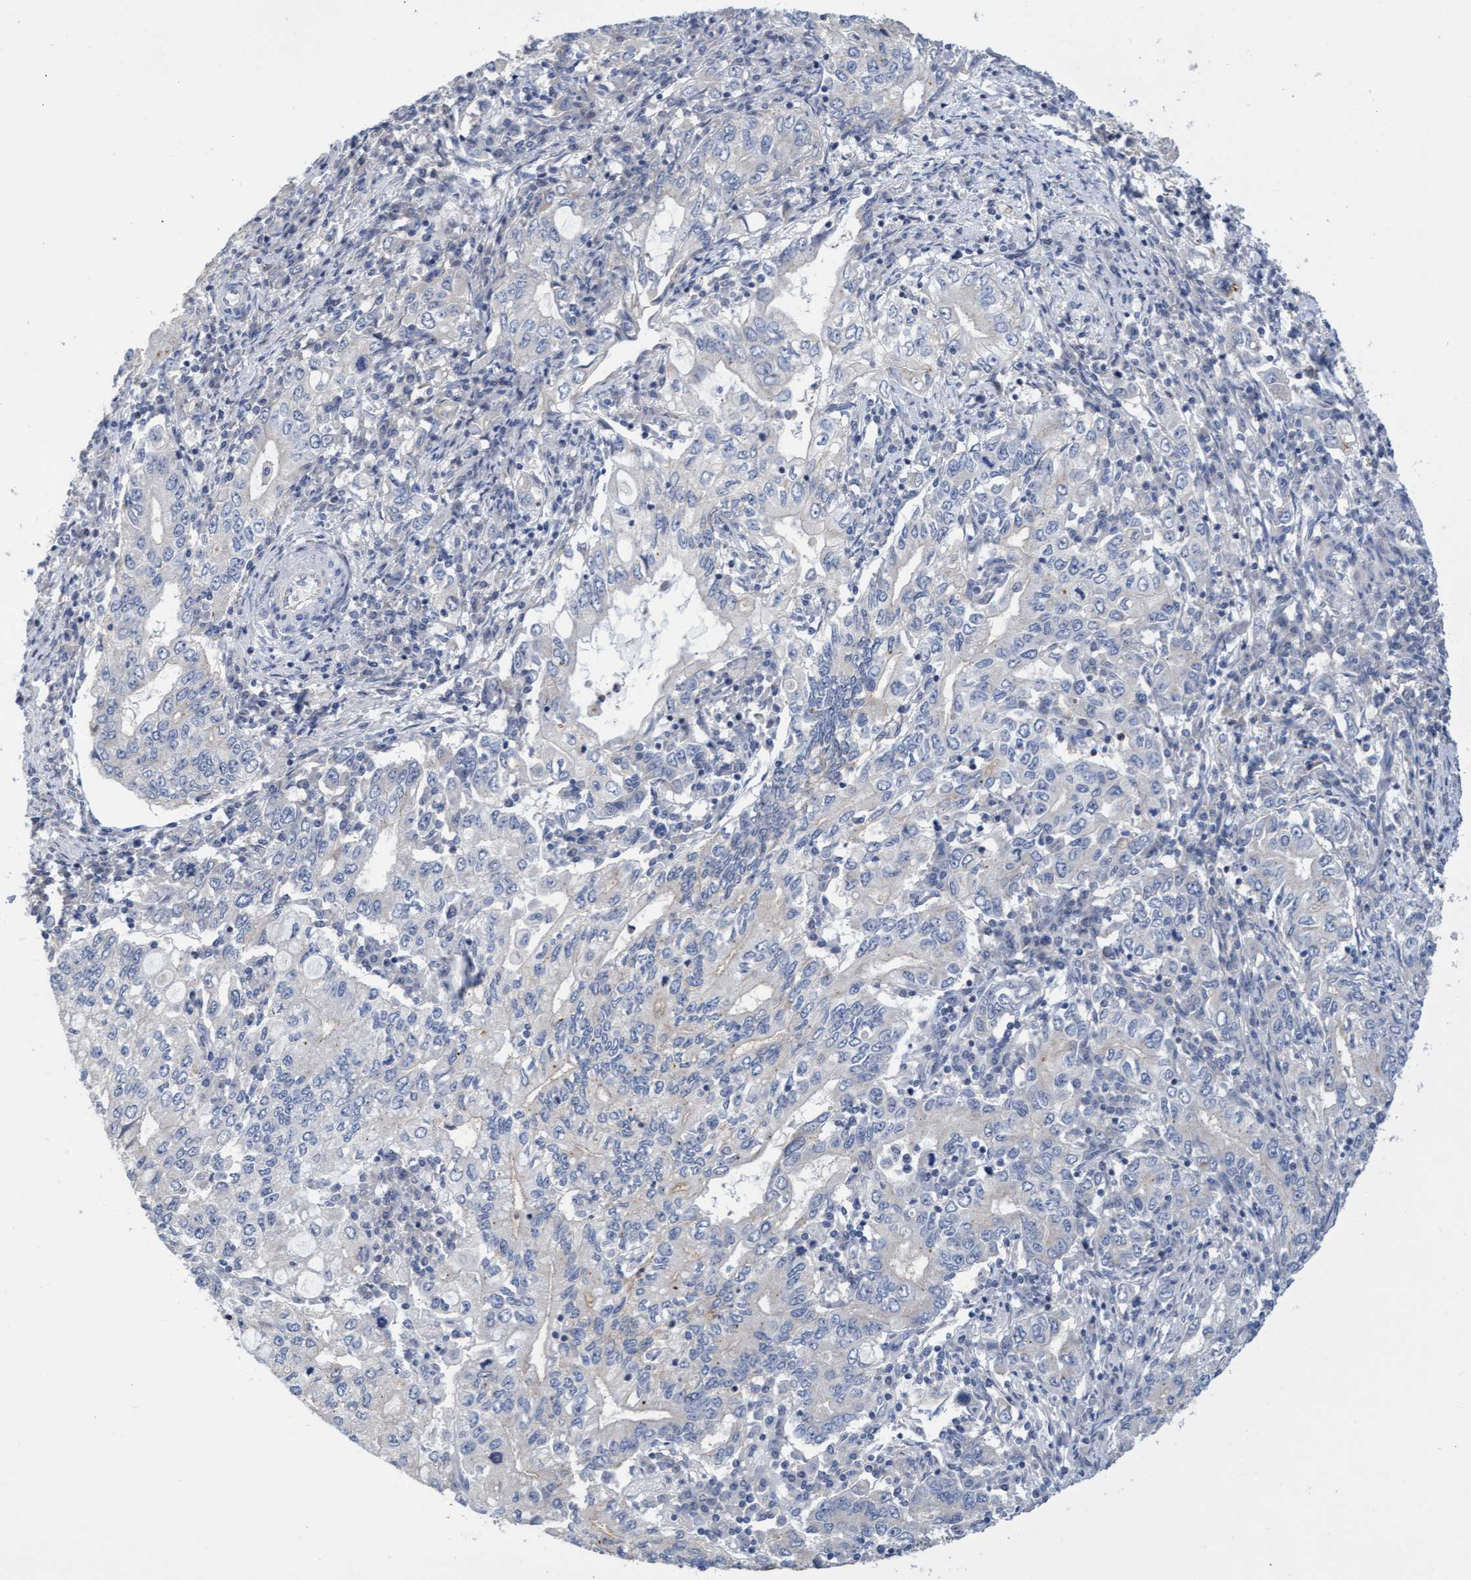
{"staining": {"intensity": "negative", "quantity": "none", "location": "none"}, "tissue": "stomach cancer", "cell_type": "Tumor cells", "image_type": "cancer", "snomed": [{"axis": "morphology", "description": "Adenocarcinoma, NOS"}, {"axis": "topography", "description": "Stomach, lower"}], "caption": "Photomicrograph shows no significant protein expression in tumor cells of stomach adenocarcinoma. (Immunohistochemistry, brightfield microscopy, high magnification).", "gene": "ABCF2", "patient": {"sex": "female", "age": 72}}